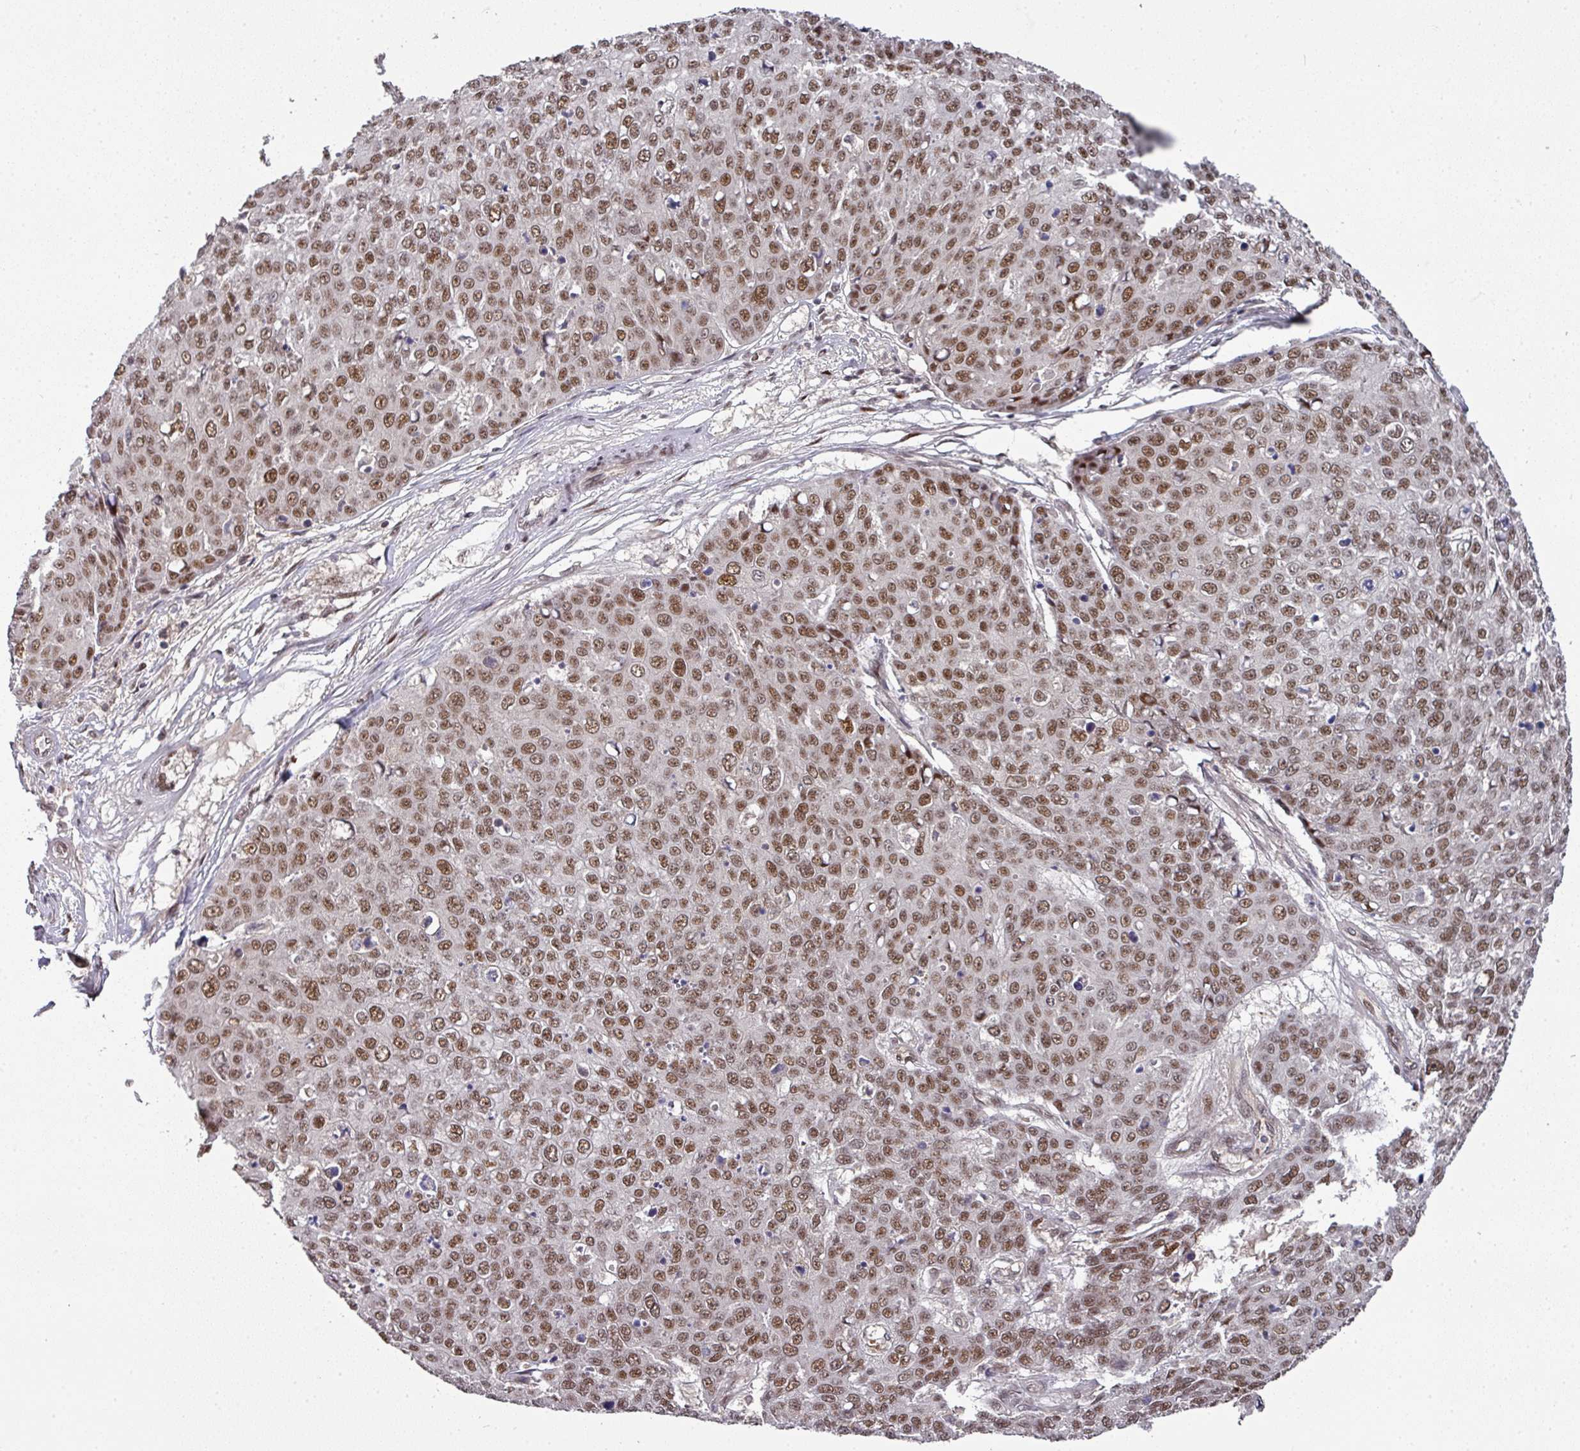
{"staining": {"intensity": "moderate", "quantity": ">75%", "location": "nuclear"}, "tissue": "skin cancer", "cell_type": "Tumor cells", "image_type": "cancer", "snomed": [{"axis": "morphology", "description": "Squamous cell carcinoma, NOS"}, {"axis": "topography", "description": "Skin"}], "caption": "High-magnification brightfield microscopy of skin cancer (squamous cell carcinoma) stained with DAB (brown) and counterstained with hematoxylin (blue). tumor cells exhibit moderate nuclear positivity is seen in about>75% of cells. (IHC, brightfield microscopy, high magnification).", "gene": "CIC", "patient": {"sex": "male", "age": 71}}